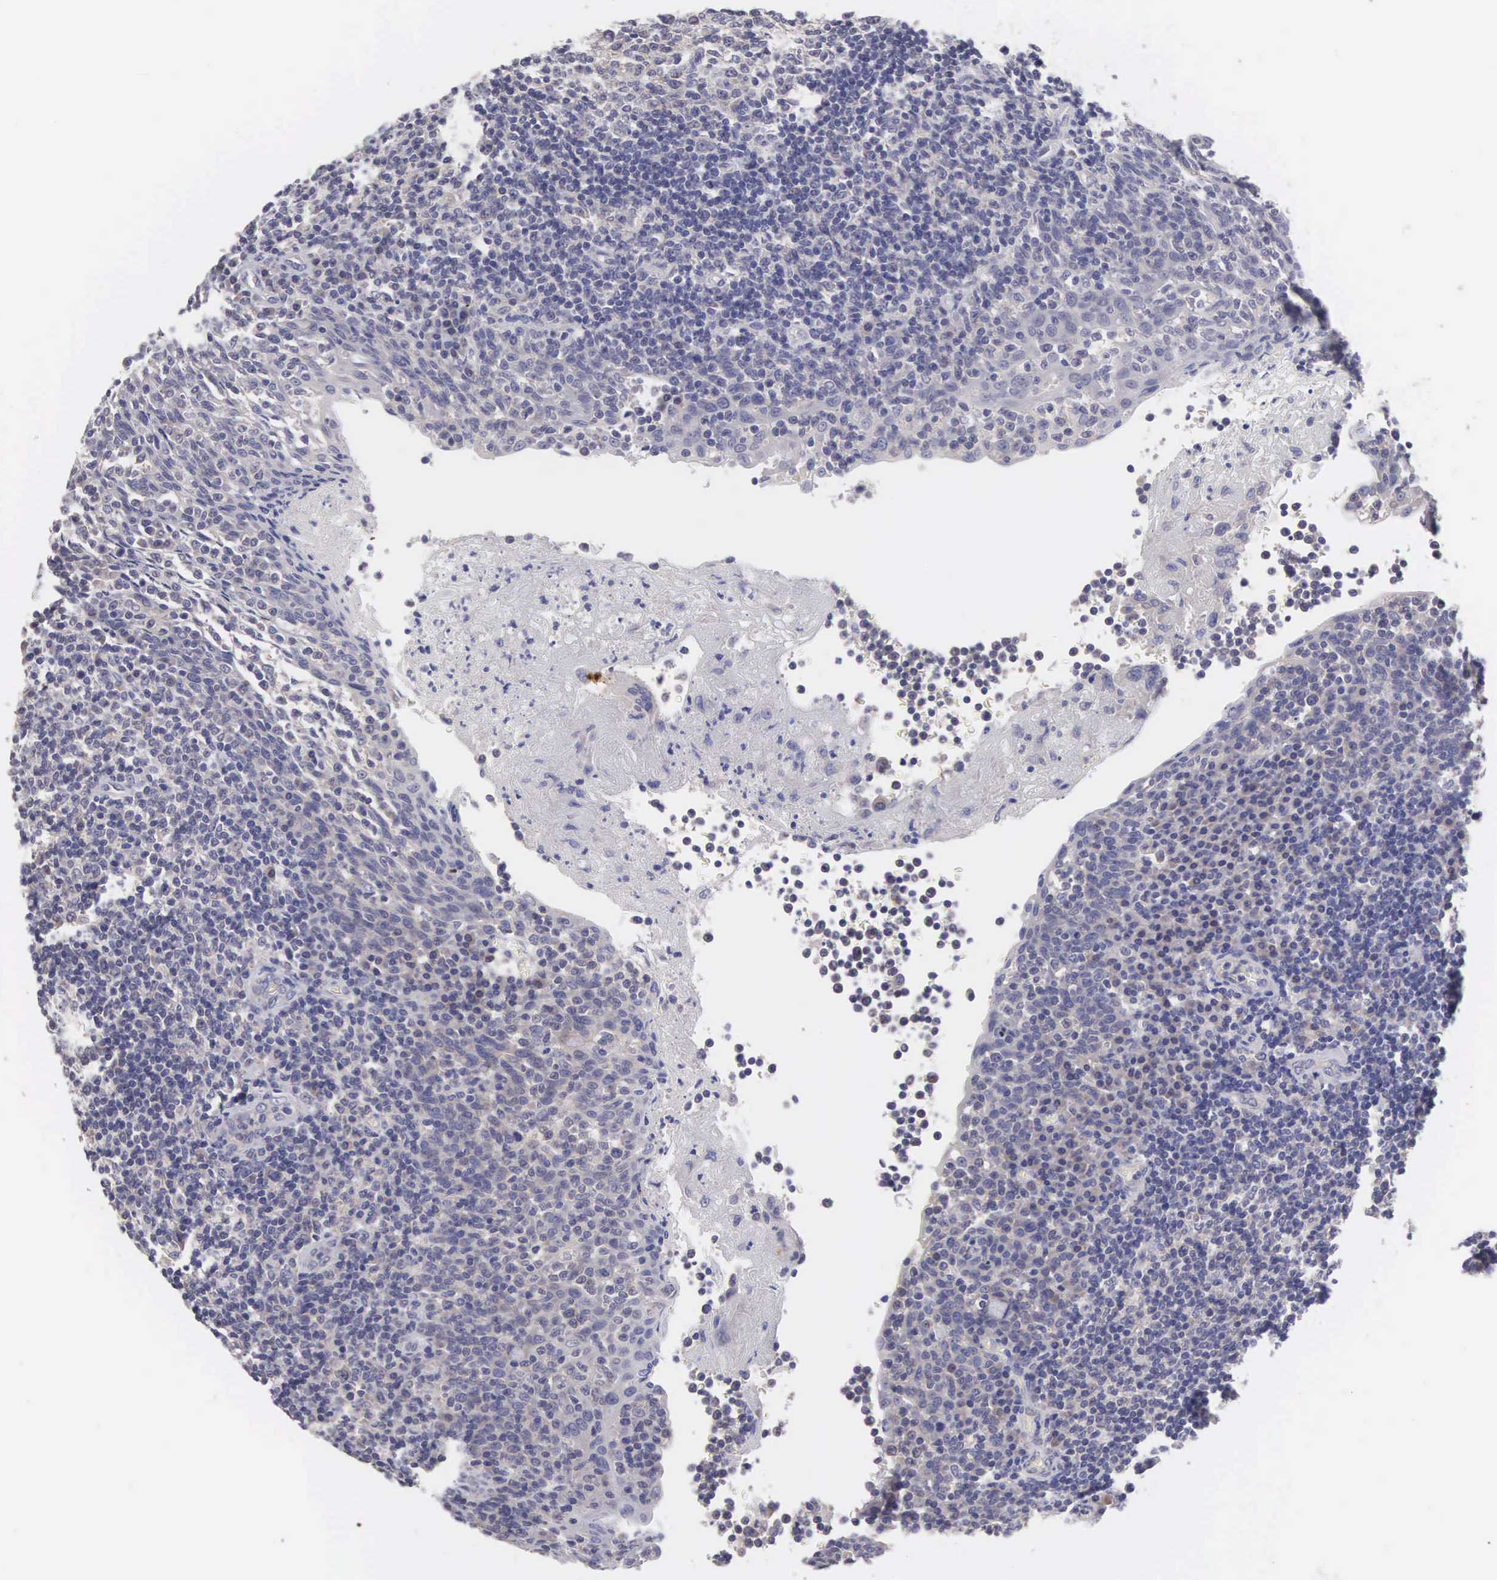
{"staining": {"intensity": "negative", "quantity": "none", "location": "none"}, "tissue": "tonsil", "cell_type": "Germinal center cells", "image_type": "normal", "snomed": [{"axis": "morphology", "description": "Normal tissue, NOS"}, {"axis": "topography", "description": "Tonsil"}], "caption": "DAB (3,3'-diaminobenzidine) immunohistochemical staining of unremarkable tonsil shows no significant positivity in germinal center cells.", "gene": "SLITRK4", "patient": {"sex": "female", "age": 3}}